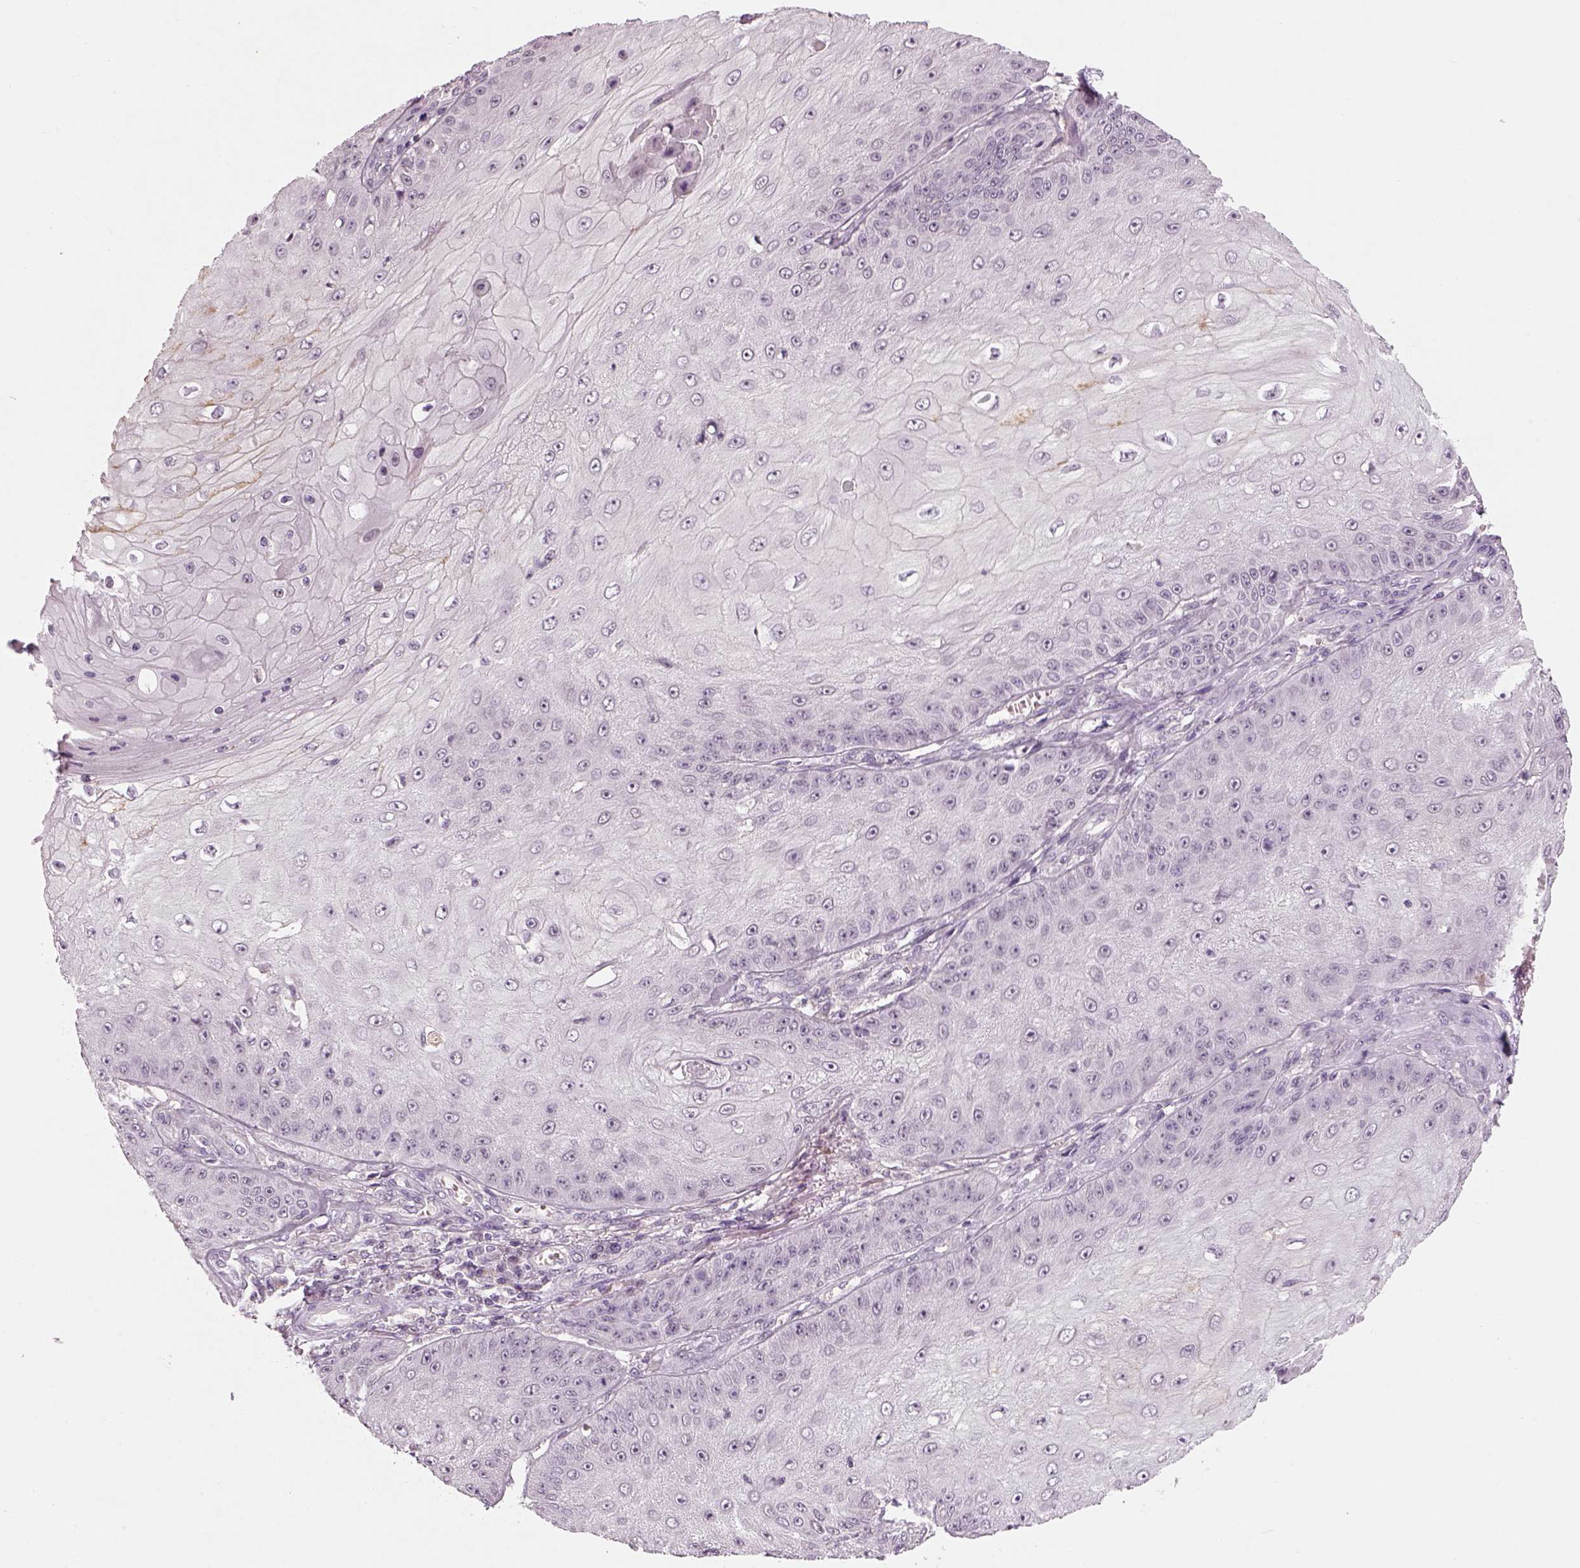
{"staining": {"intensity": "negative", "quantity": "none", "location": "none"}, "tissue": "skin cancer", "cell_type": "Tumor cells", "image_type": "cancer", "snomed": [{"axis": "morphology", "description": "Squamous cell carcinoma, NOS"}, {"axis": "topography", "description": "Skin"}], "caption": "High power microscopy photomicrograph of an immunohistochemistry histopathology image of skin cancer (squamous cell carcinoma), revealing no significant staining in tumor cells. The staining was performed using DAB to visualize the protein expression in brown, while the nuclei were stained in blue with hematoxylin (Magnification: 20x).", "gene": "GDNF", "patient": {"sex": "male", "age": 70}}